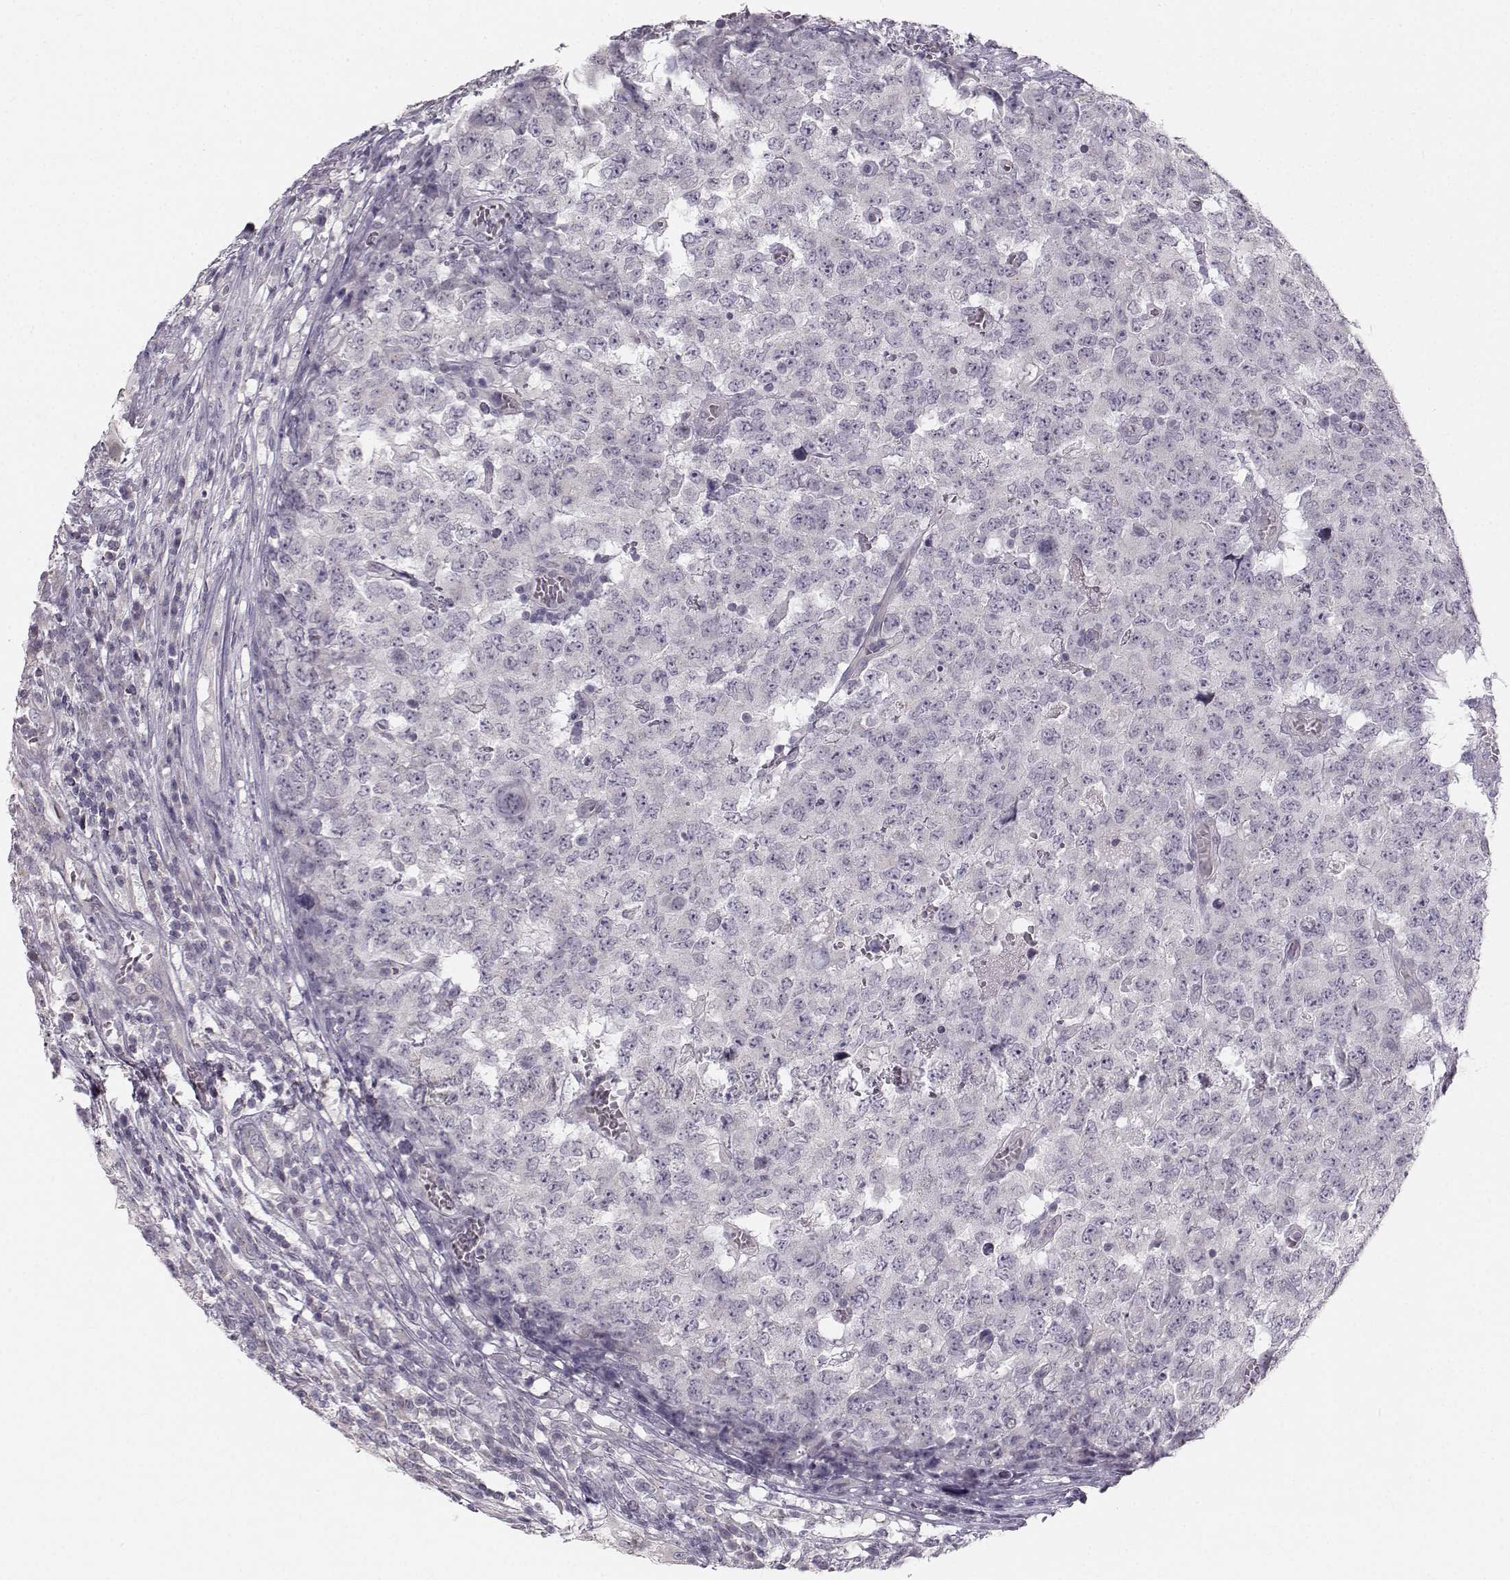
{"staining": {"intensity": "negative", "quantity": "none", "location": "none"}, "tissue": "testis cancer", "cell_type": "Tumor cells", "image_type": "cancer", "snomed": [{"axis": "morphology", "description": "Carcinoma, Embryonal, NOS"}, {"axis": "topography", "description": "Testis"}], "caption": "This micrograph is of testis cancer (embryonal carcinoma) stained with IHC to label a protein in brown with the nuclei are counter-stained blue. There is no positivity in tumor cells. The staining is performed using DAB brown chromogen with nuclei counter-stained in using hematoxylin.", "gene": "OIP5", "patient": {"sex": "male", "age": 23}}